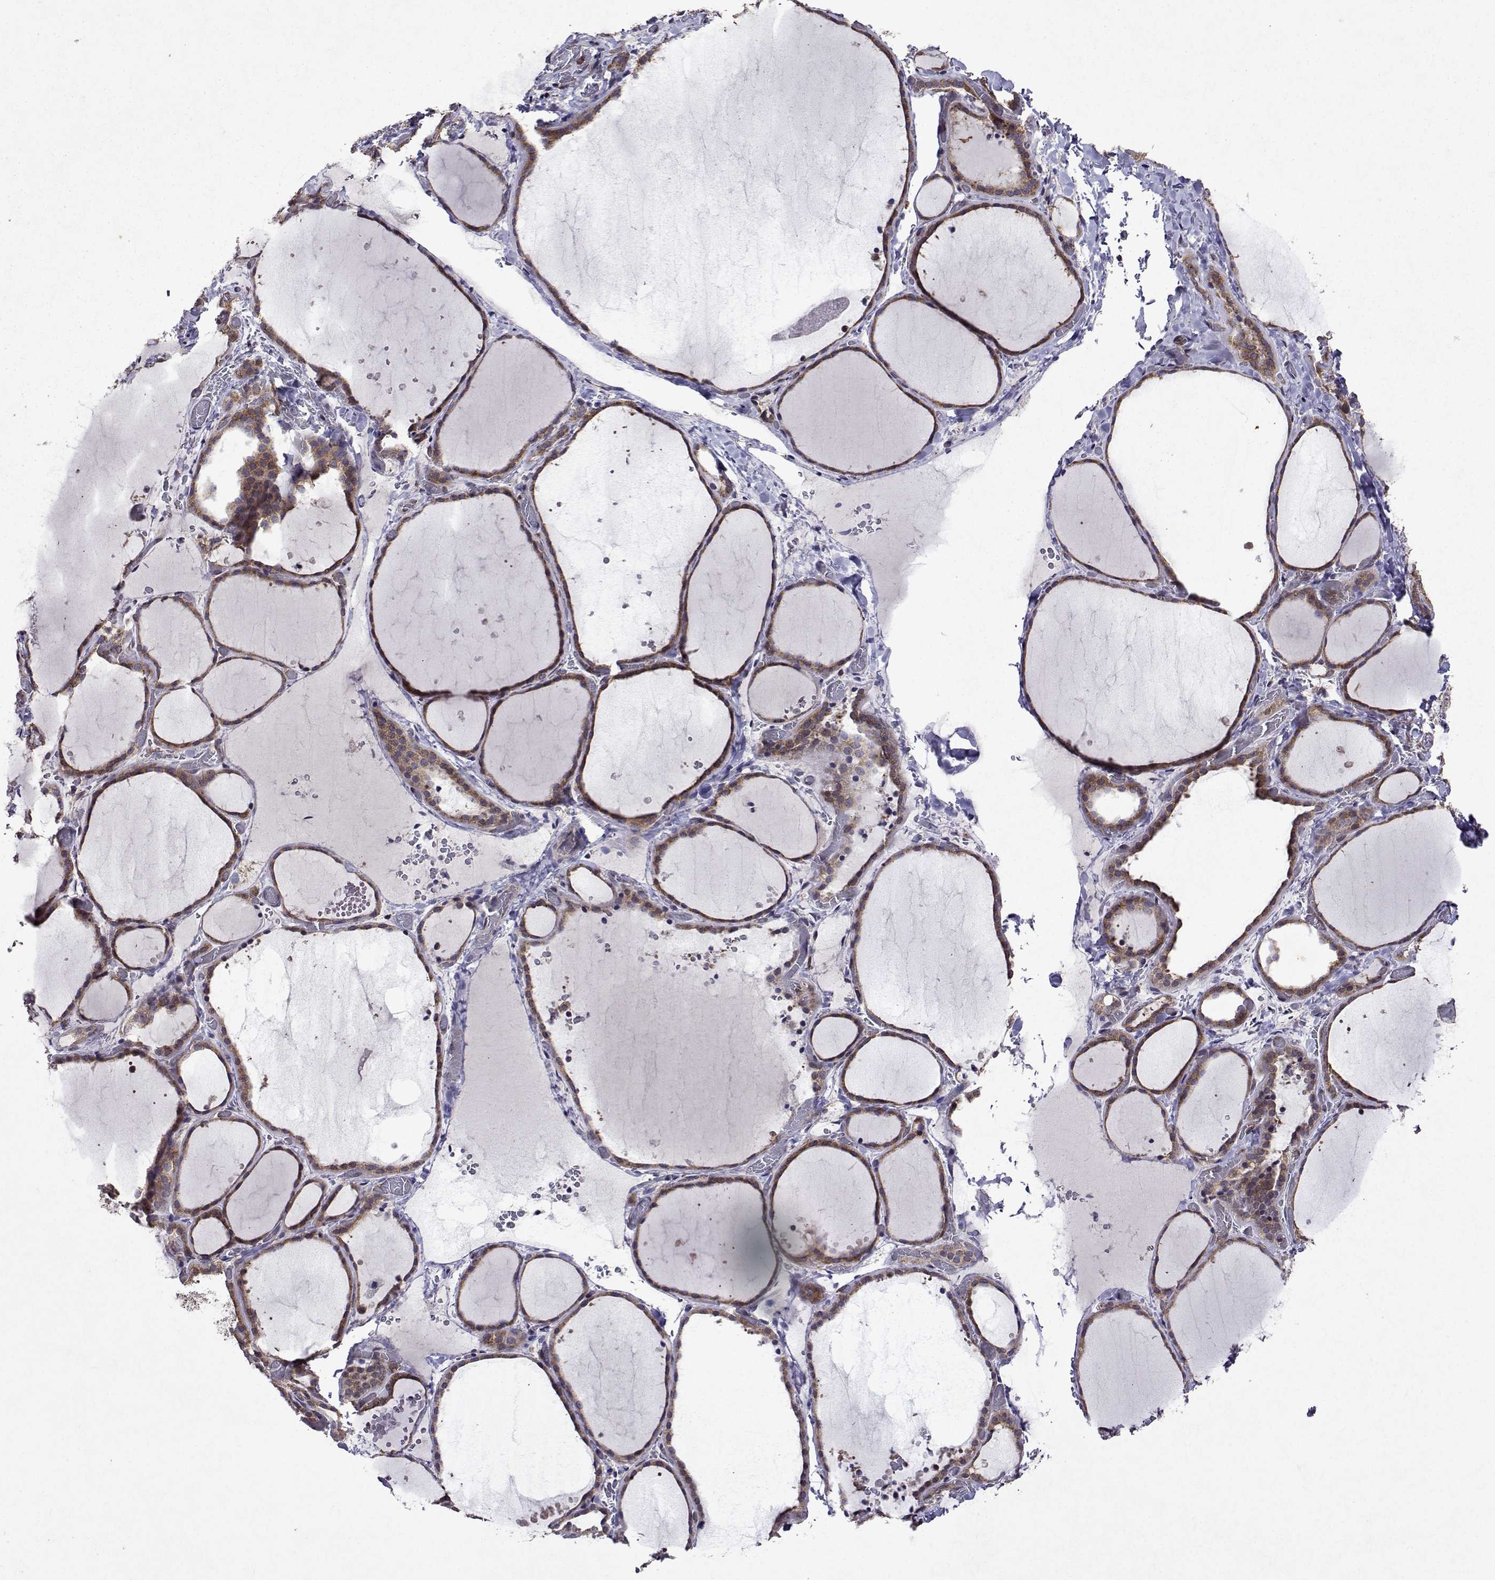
{"staining": {"intensity": "moderate", "quantity": ">75%", "location": "cytoplasmic/membranous"}, "tissue": "thyroid gland", "cell_type": "Glandular cells", "image_type": "normal", "snomed": [{"axis": "morphology", "description": "Normal tissue, NOS"}, {"axis": "topography", "description": "Thyroid gland"}], "caption": "Approximately >75% of glandular cells in unremarkable human thyroid gland show moderate cytoplasmic/membranous protein expression as visualized by brown immunohistochemical staining.", "gene": "TARBP2", "patient": {"sex": "female", "age": 36}}